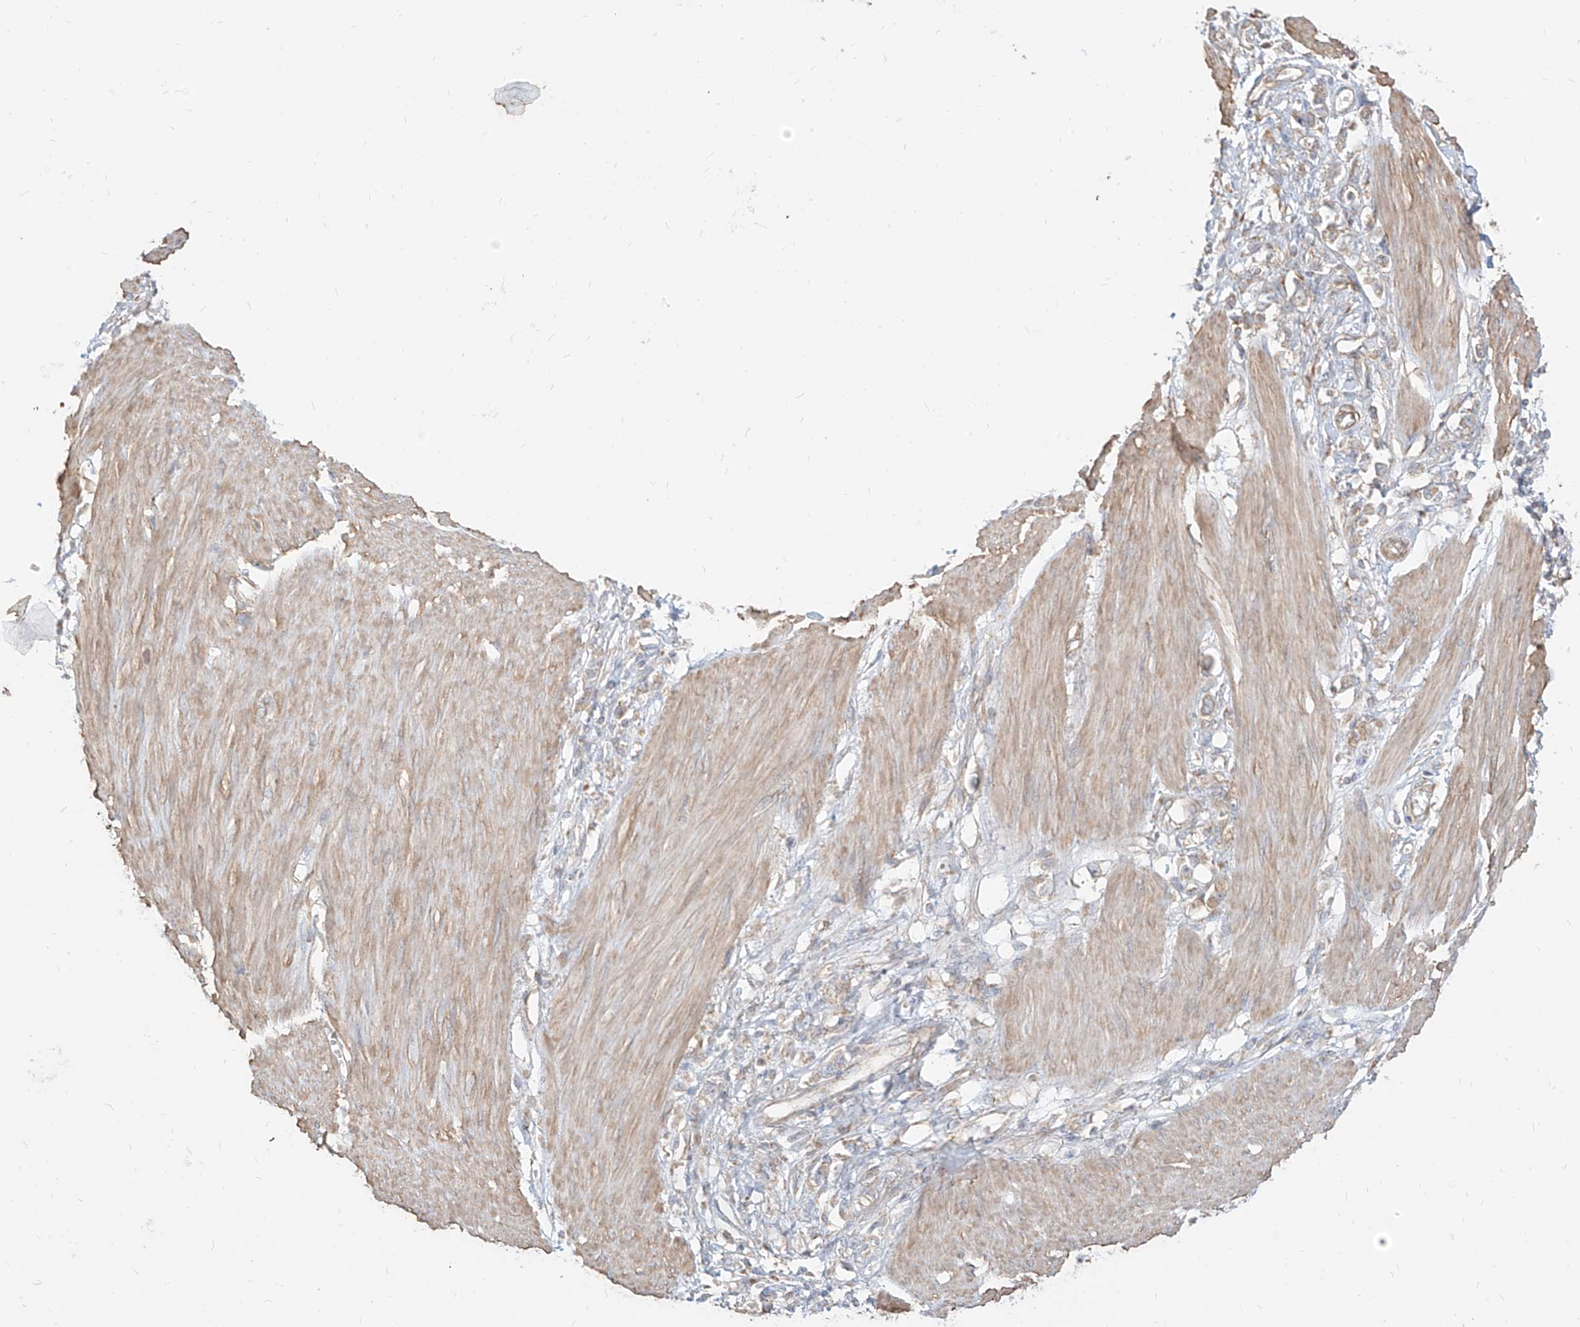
{"staining": {"intensity": "weak", "quantity": ">75%", "location": "cytoplasmic/membranous"}, "tissue": "stomach cancer", "cell_type": "Tumor cells", "image_type": "cancer", "snomed": [{"axis": "morphology", "description": "Adenocarcinoma, NOS"}, {"axis": "topography", "description": "Stomach"}], "caption": "Human stomach adenocarcinoma stained with a brown dye reveals weak cytoplasmic/membranous positive staining in about >75% of tumor cells.", "gene": "PLCL1", "patient": {"sex": "female", "age": 76}}